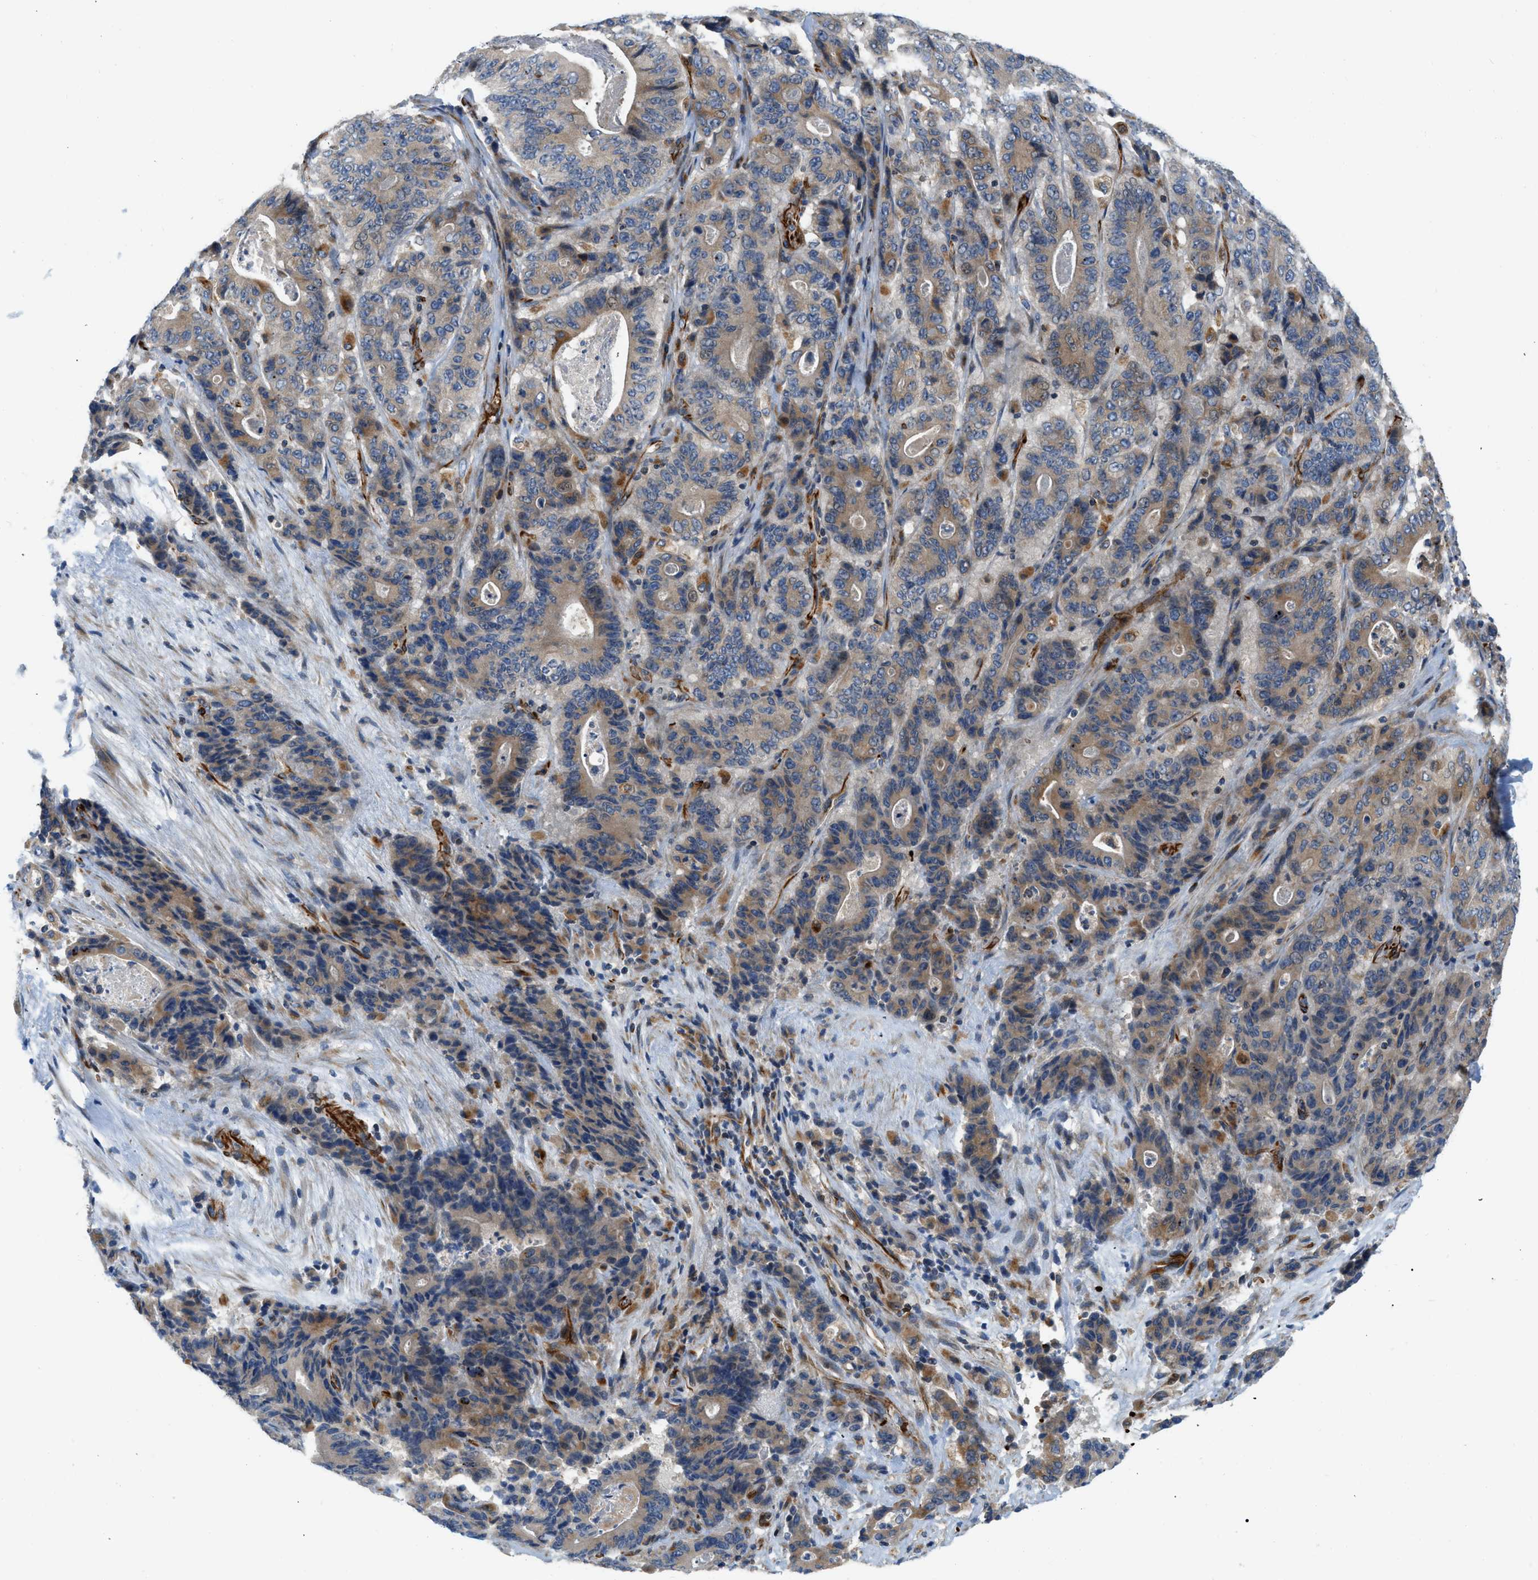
{"staining": {"intensity": "weak", "quantity": "25%-75%", "location": "cytoplasmic/membranous"}, "tissue": "stomach cancer", "cell_type": "Tumor cells", "image_type": "cancer", "snomed": [{"axis": "morphology", "description": "Adenocarcinoma, NOS"}, {"axis": "topography", "description": "Stomach"}], "caption": "This is an image of immunohistochemistry (IHC) staining of adenocarcinoma (stomach), which shows weak staining in the cytoplasmic/membranous of tumor cells.", "gene": "ZNF831", "patient": {"sex": "female", "age": 73}}